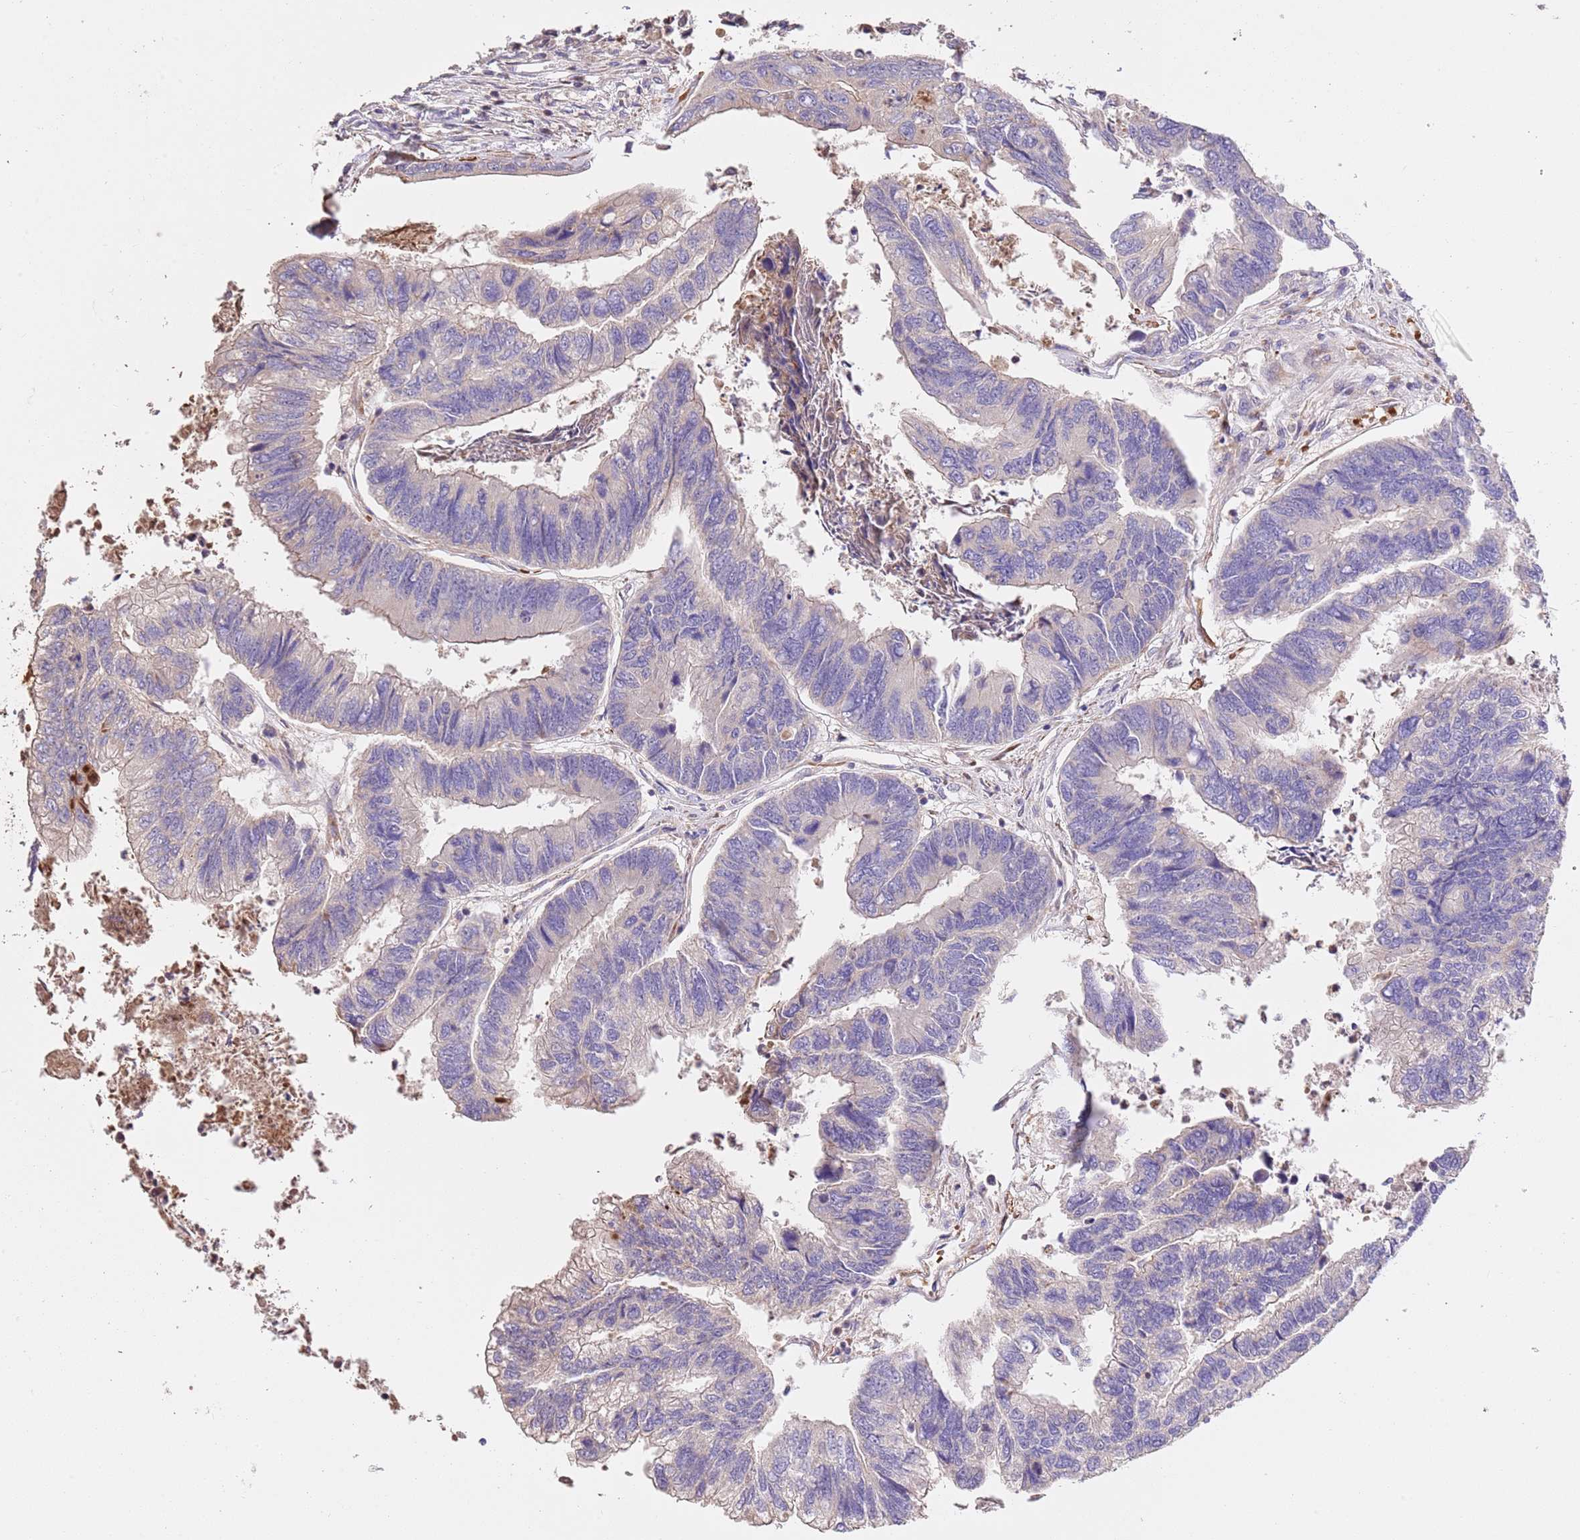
{"staining": {"intensity": "negative", "quantity": "none", "location": "none"}, "tissue": "colorectal cancer", "cell_type": "Tumor cells", "image_type": "cancer", "snomed": [{"axis": "morphology", "description": "Adenocarcinoma, NOS"}, {"axis": "topography", "description": "Colon"}], "caption": "This is an immunohistochemistry (IHC) histopathology image of human colorectal cancer (adenocarcinoma). There is no staining in tumor cells.", "gene": "PIGA", "patient": {"sex": "female", "age": 67}}